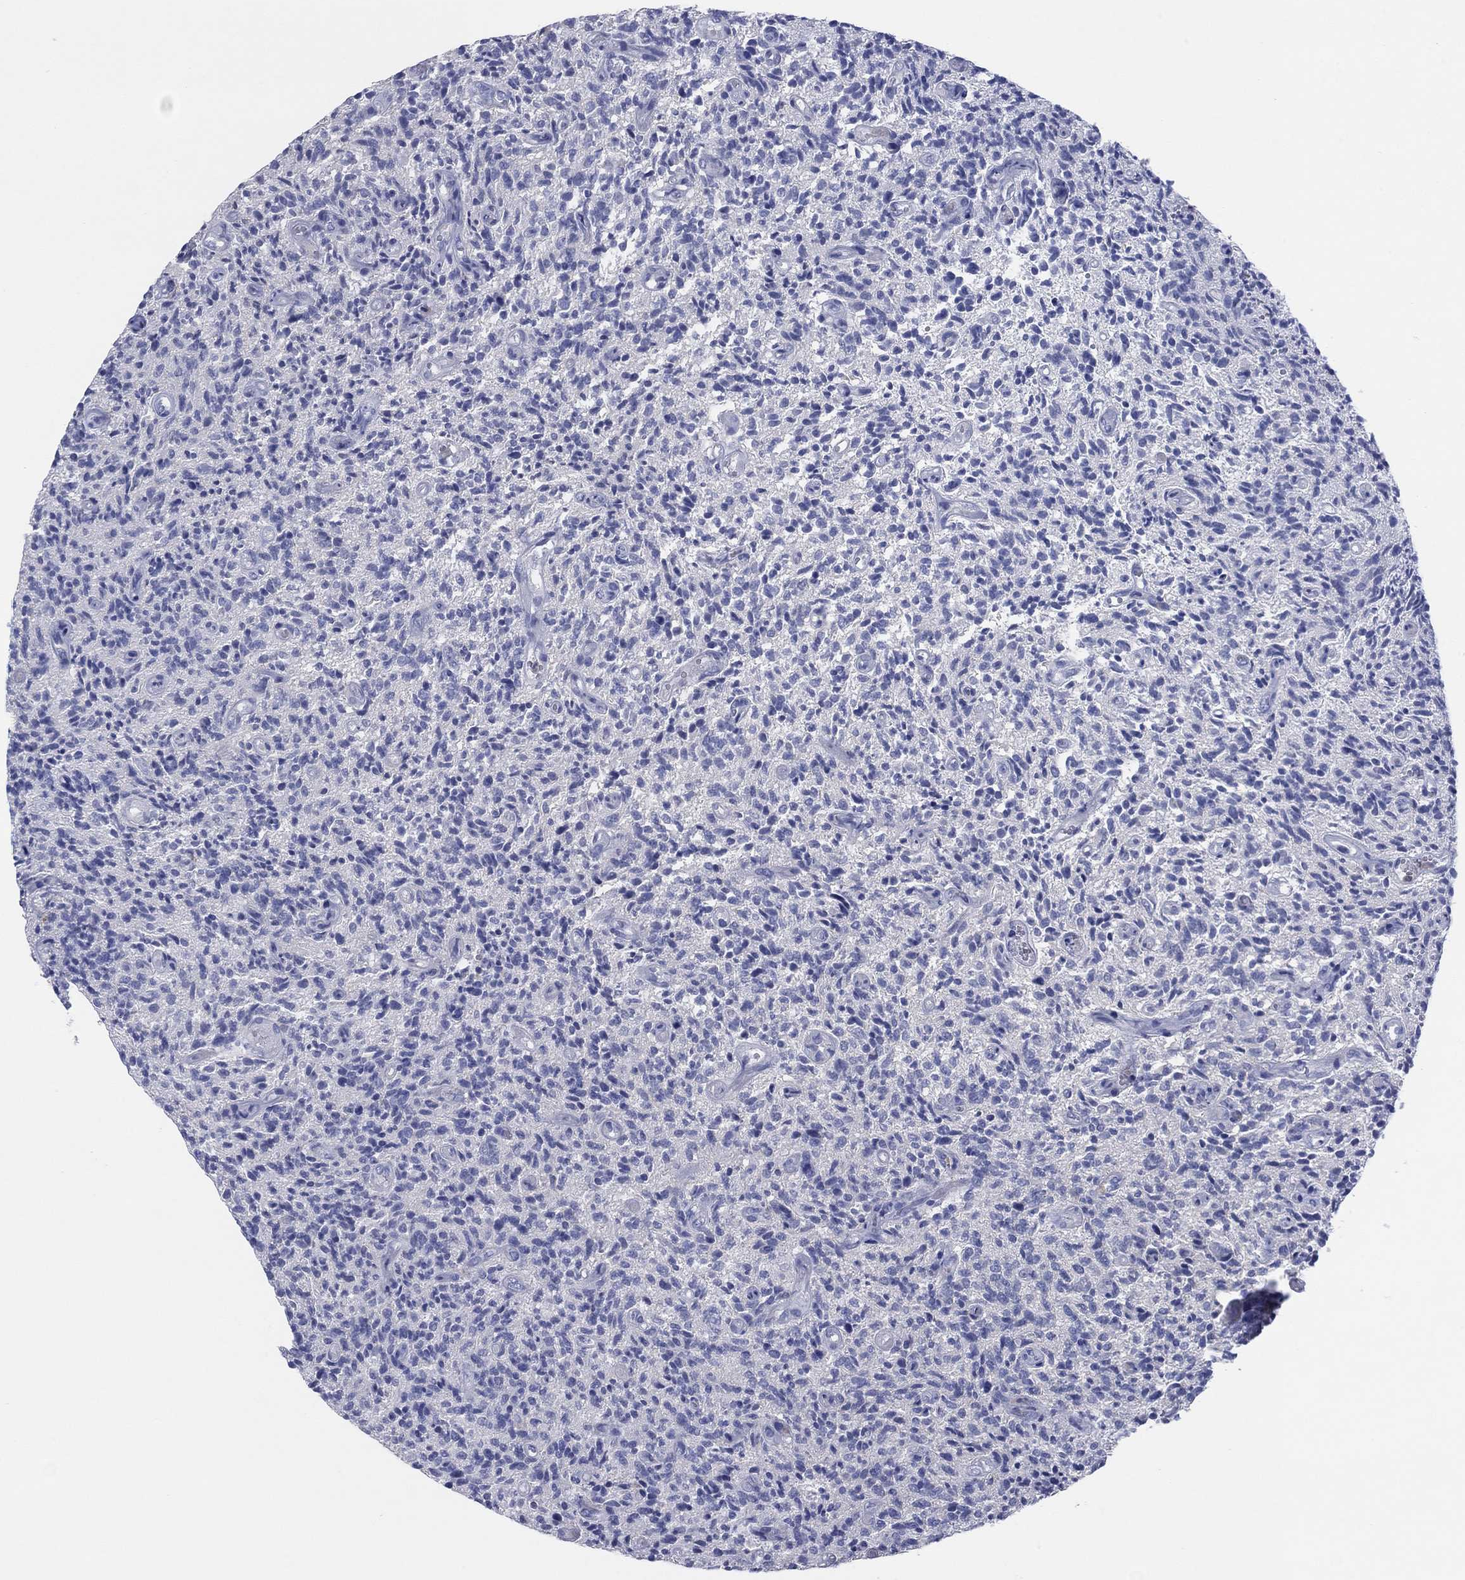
{"staining": {"intensity": "negative", "quantity": "none", "location": "none"}, "tissue": "glioma", "cell_type": "Tumor cells", "image_type": "cancer", "snomed": [{"axis": "morphology", "description": "Glioma, malignant, High grade"}, {"axis": "topography", "description": "Brain"}], "caption": "Immunohistochemistry (IHC) of glioma displays no staining in tumor cells.", "gene": "FER1L6", "patient": {"sex": "male", "age": 64}}